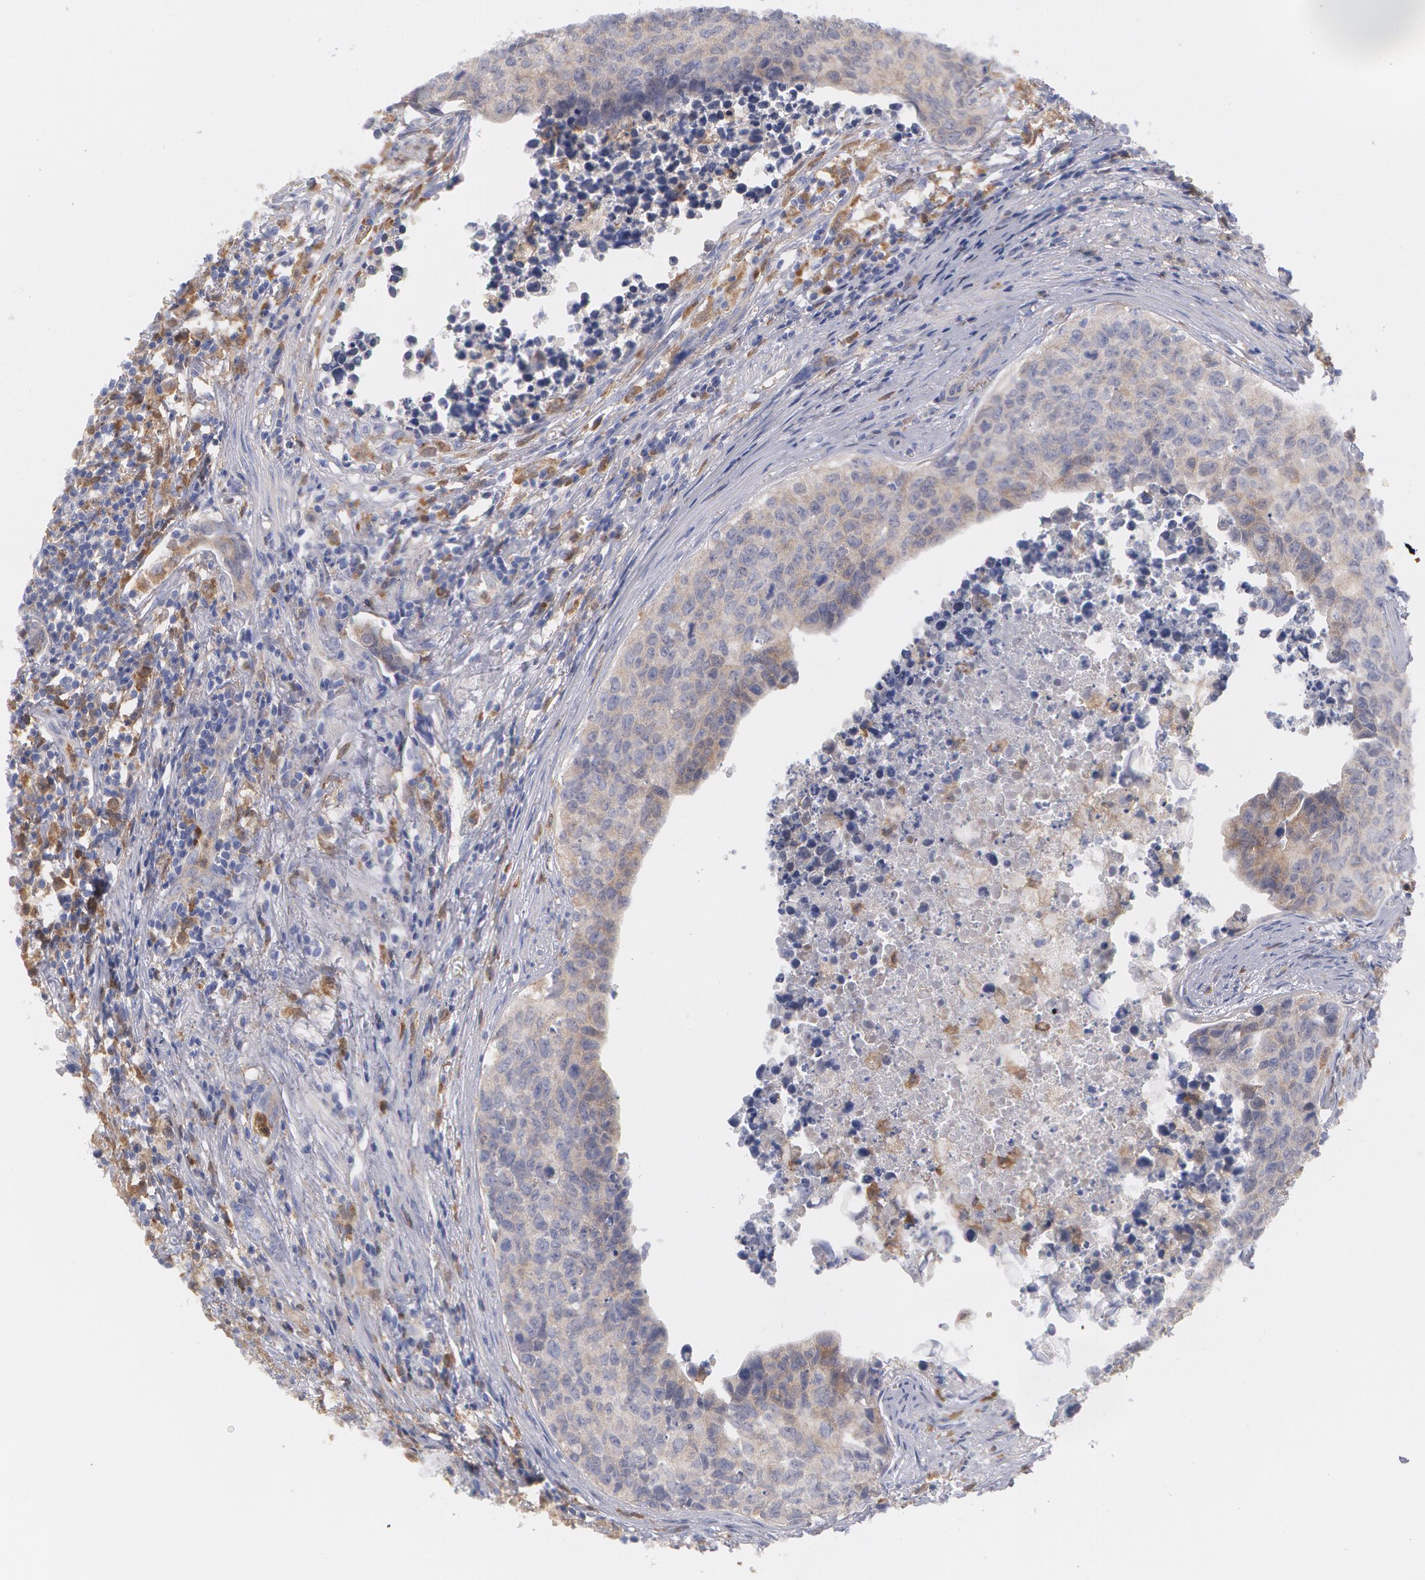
{"staining": {"intensity": "weak", "quantity": ">75%", "location": "cytoplasmic/membranous"}, "tissue": "urothelial cancer", "cell_type": "Tumor cells", "image_type": "cancer", "snomed": [{"axis": "morphology", "description": "Urothelial carcinoma, High grade"}, {"axis": "topography", "description": "Urinary bladder"}], "caption": "Protein expression by immunohistochemistry reveals weak cytoplasmic/membranous positivity in about >75% of tumor cells in urothelial cancer. (DAB IHC, brown staining for protein, blue staining for nuclei).", "gene": "SYK", "patient": {"sex": "male", "age": 81}}